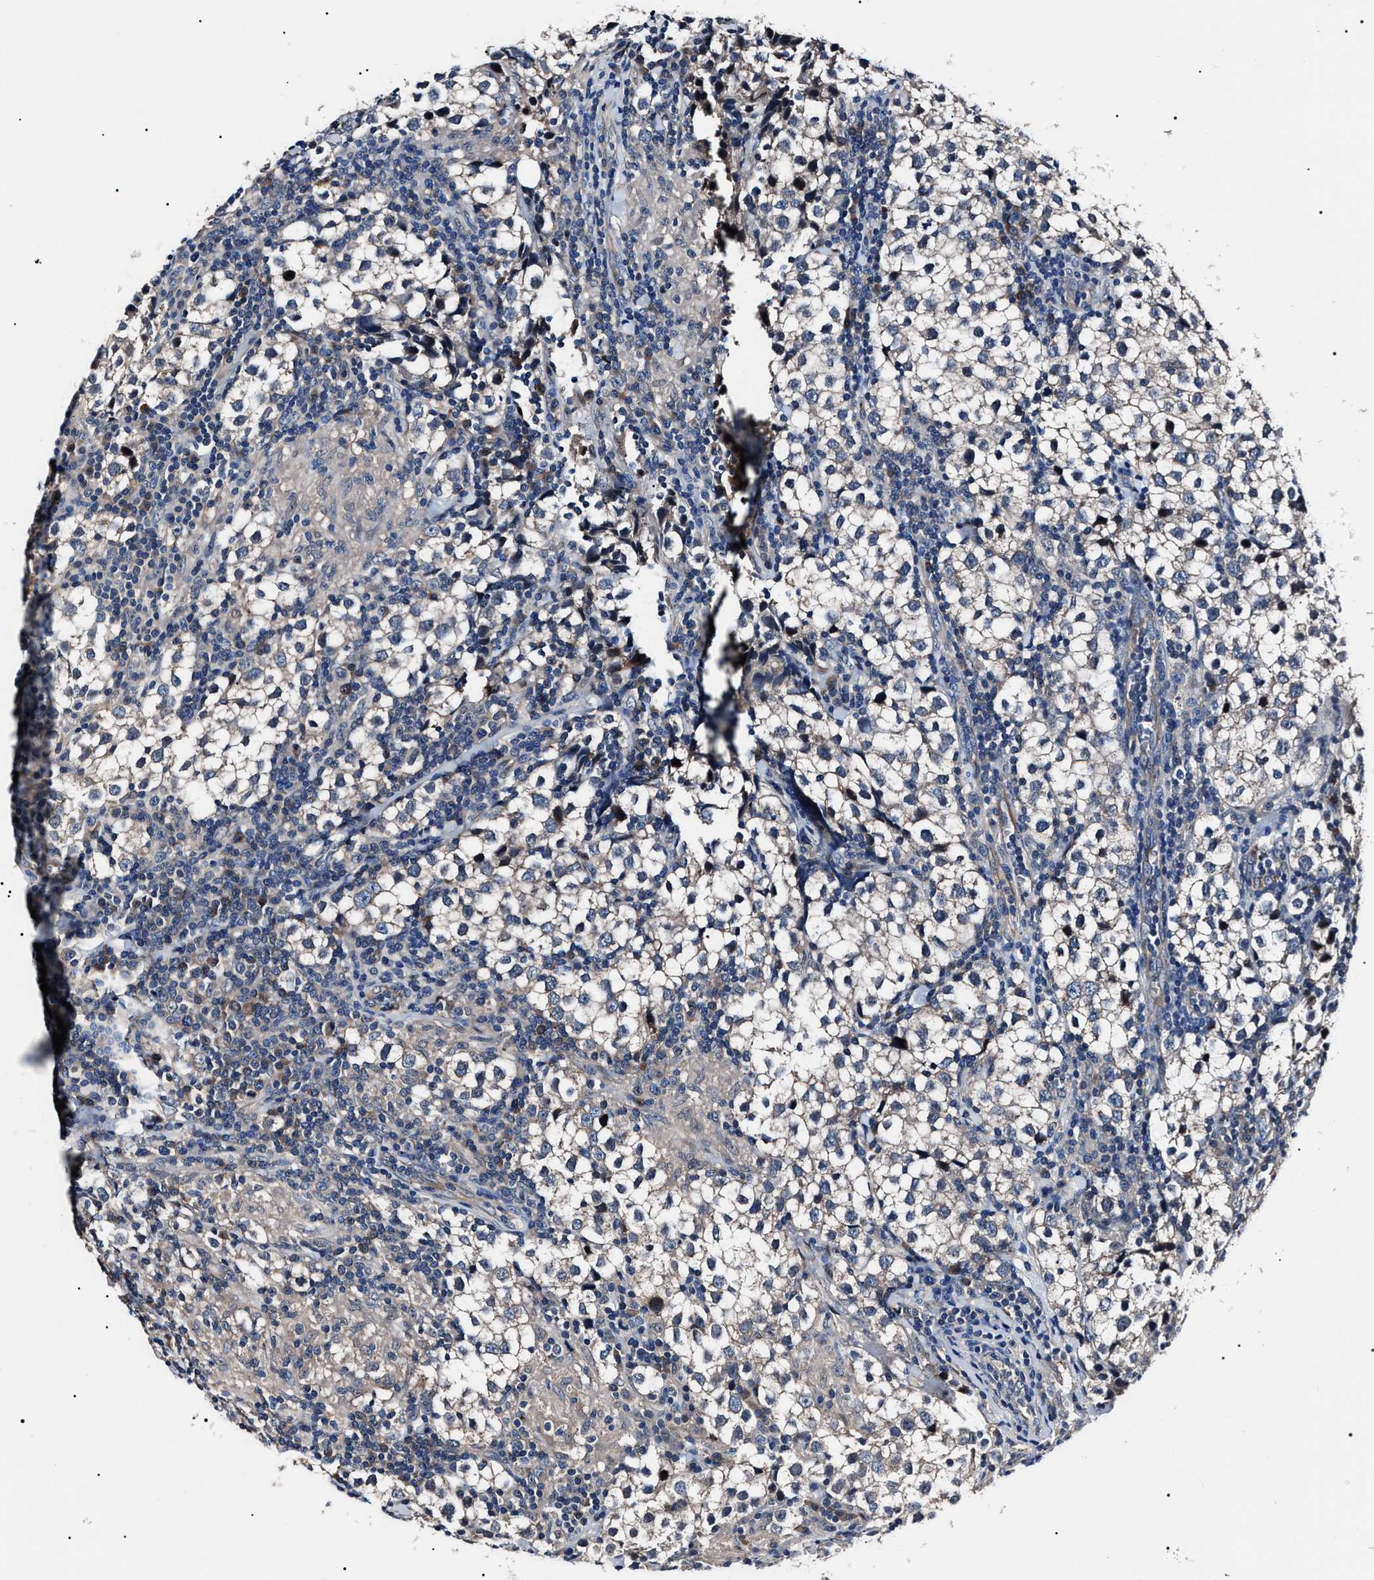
{"staining": {"intensity": "weak", "quantity": "<25%", "location": "cytoplasmic/membranous"}, "tissue": "testis cancer", "cell_type": "Tumor cells", "image_type": "cancer", "snomed": [{"axis": "morphology", "description": "Seminoma, NOS"}, {"axis": "morphology", "description": "Carcinoma, Embryonal, NOS"}, {"axis": "topography", "description": "Testis"}], "caption": "High power microscopy histopathology image of an IHC micrograph of testis seminoma, revealing no significant expression in tumor cells. (Stains: DAB (3,3'-diaminobenzidine) immunohistochemistry with hematoxylin counter stain, Microscopy: brightfield microscopy at high magnification).", "gene": "IFT81", "patient": {"sex": "male", "age": 36}}